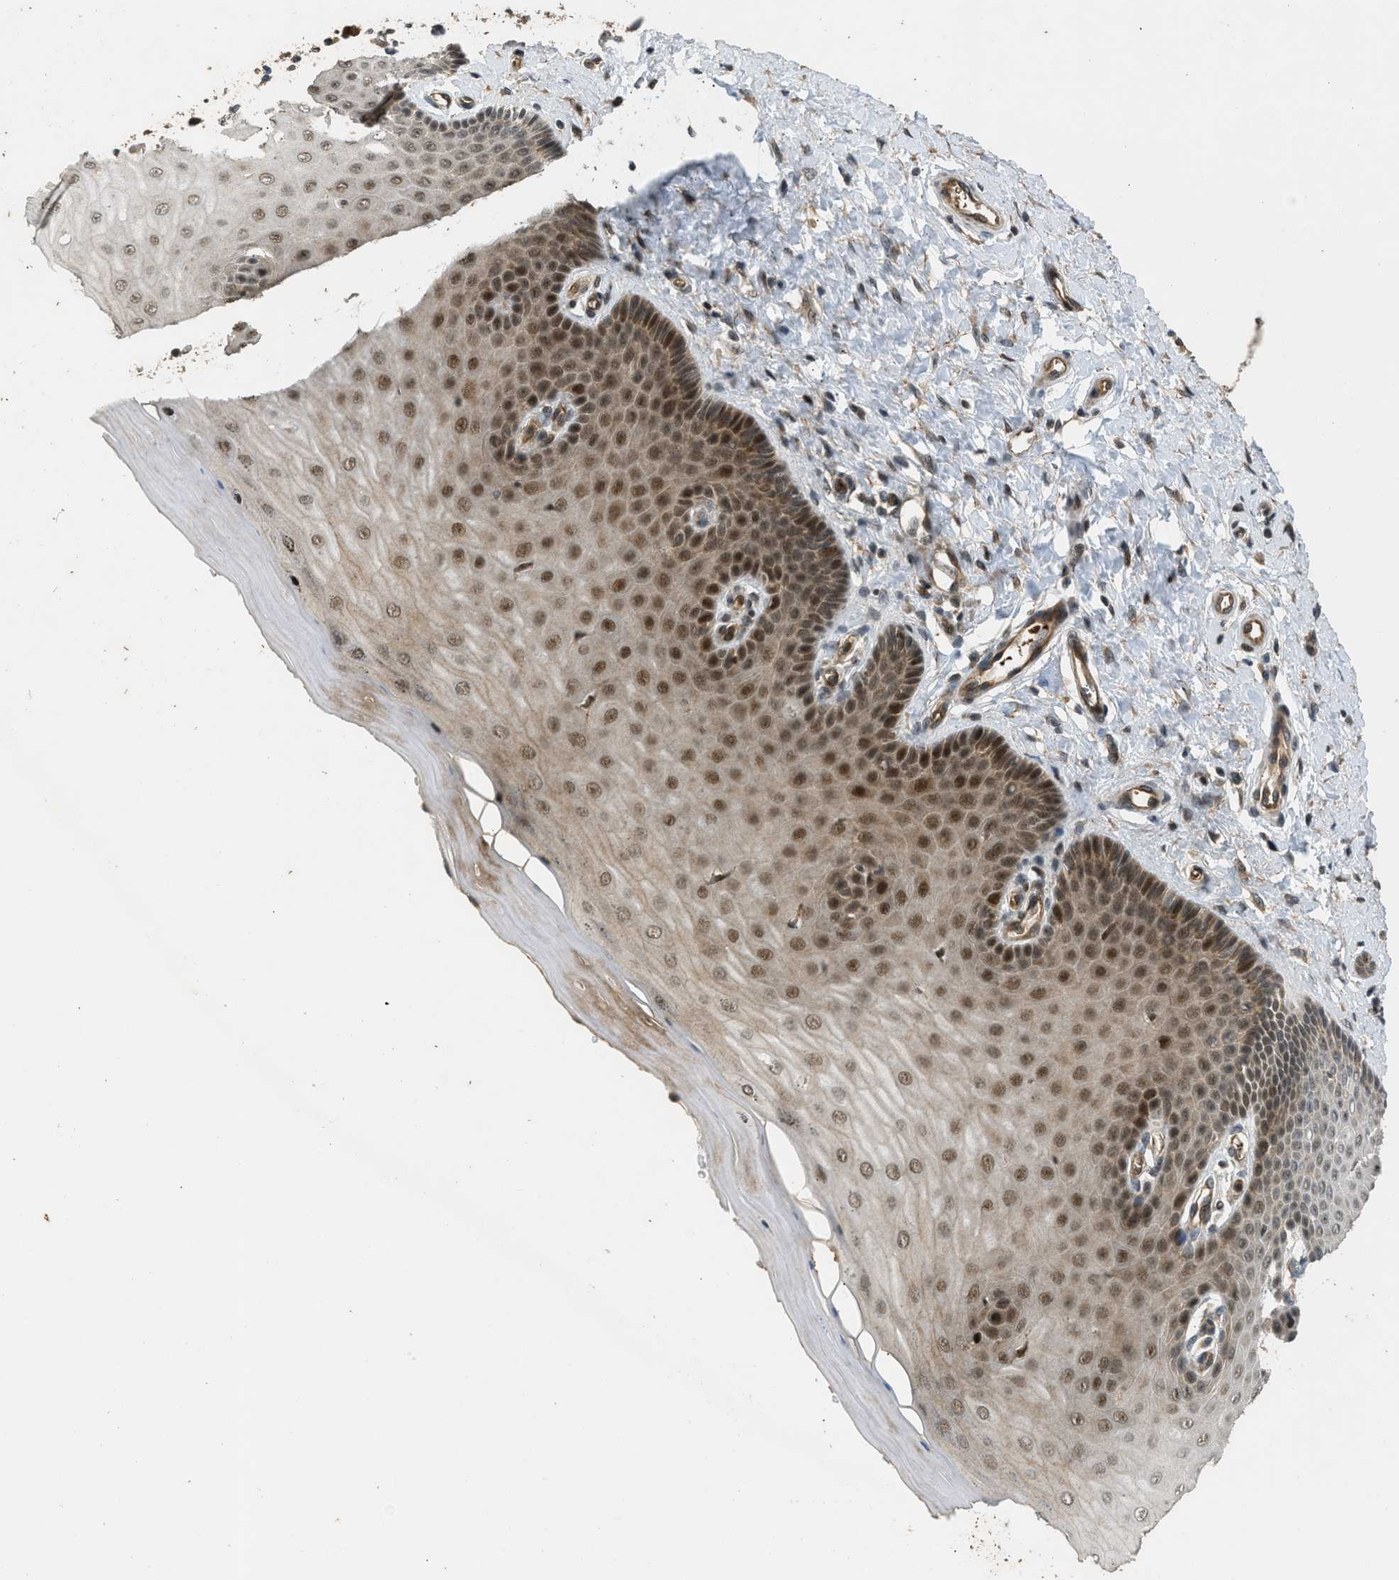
{"staining": {"intensity": "moderate", "quantity": ">75%", "location": "cytoplasmic/membranous,nuclear"}, "tissue": "cervix", "cell_type": "Glandular cells", "image_type": "normal", "snomed": [{"axis": "morphology", "description": "Normal tissue, NOS"}, {"axis": "topography", "description": "Cervix"}], "caption": "Brown immunohistochemical staining in normal cervix displays moderate cytoplasmic/membranous,nuclear expression in approximately >75% of glandular cells. Using DAB (brown) and hematoxylin (blue) stains, captured at high magnification using brightfield microscopy.", "gene": "GET1", "patient": {"sex": "female", "age": 55}}